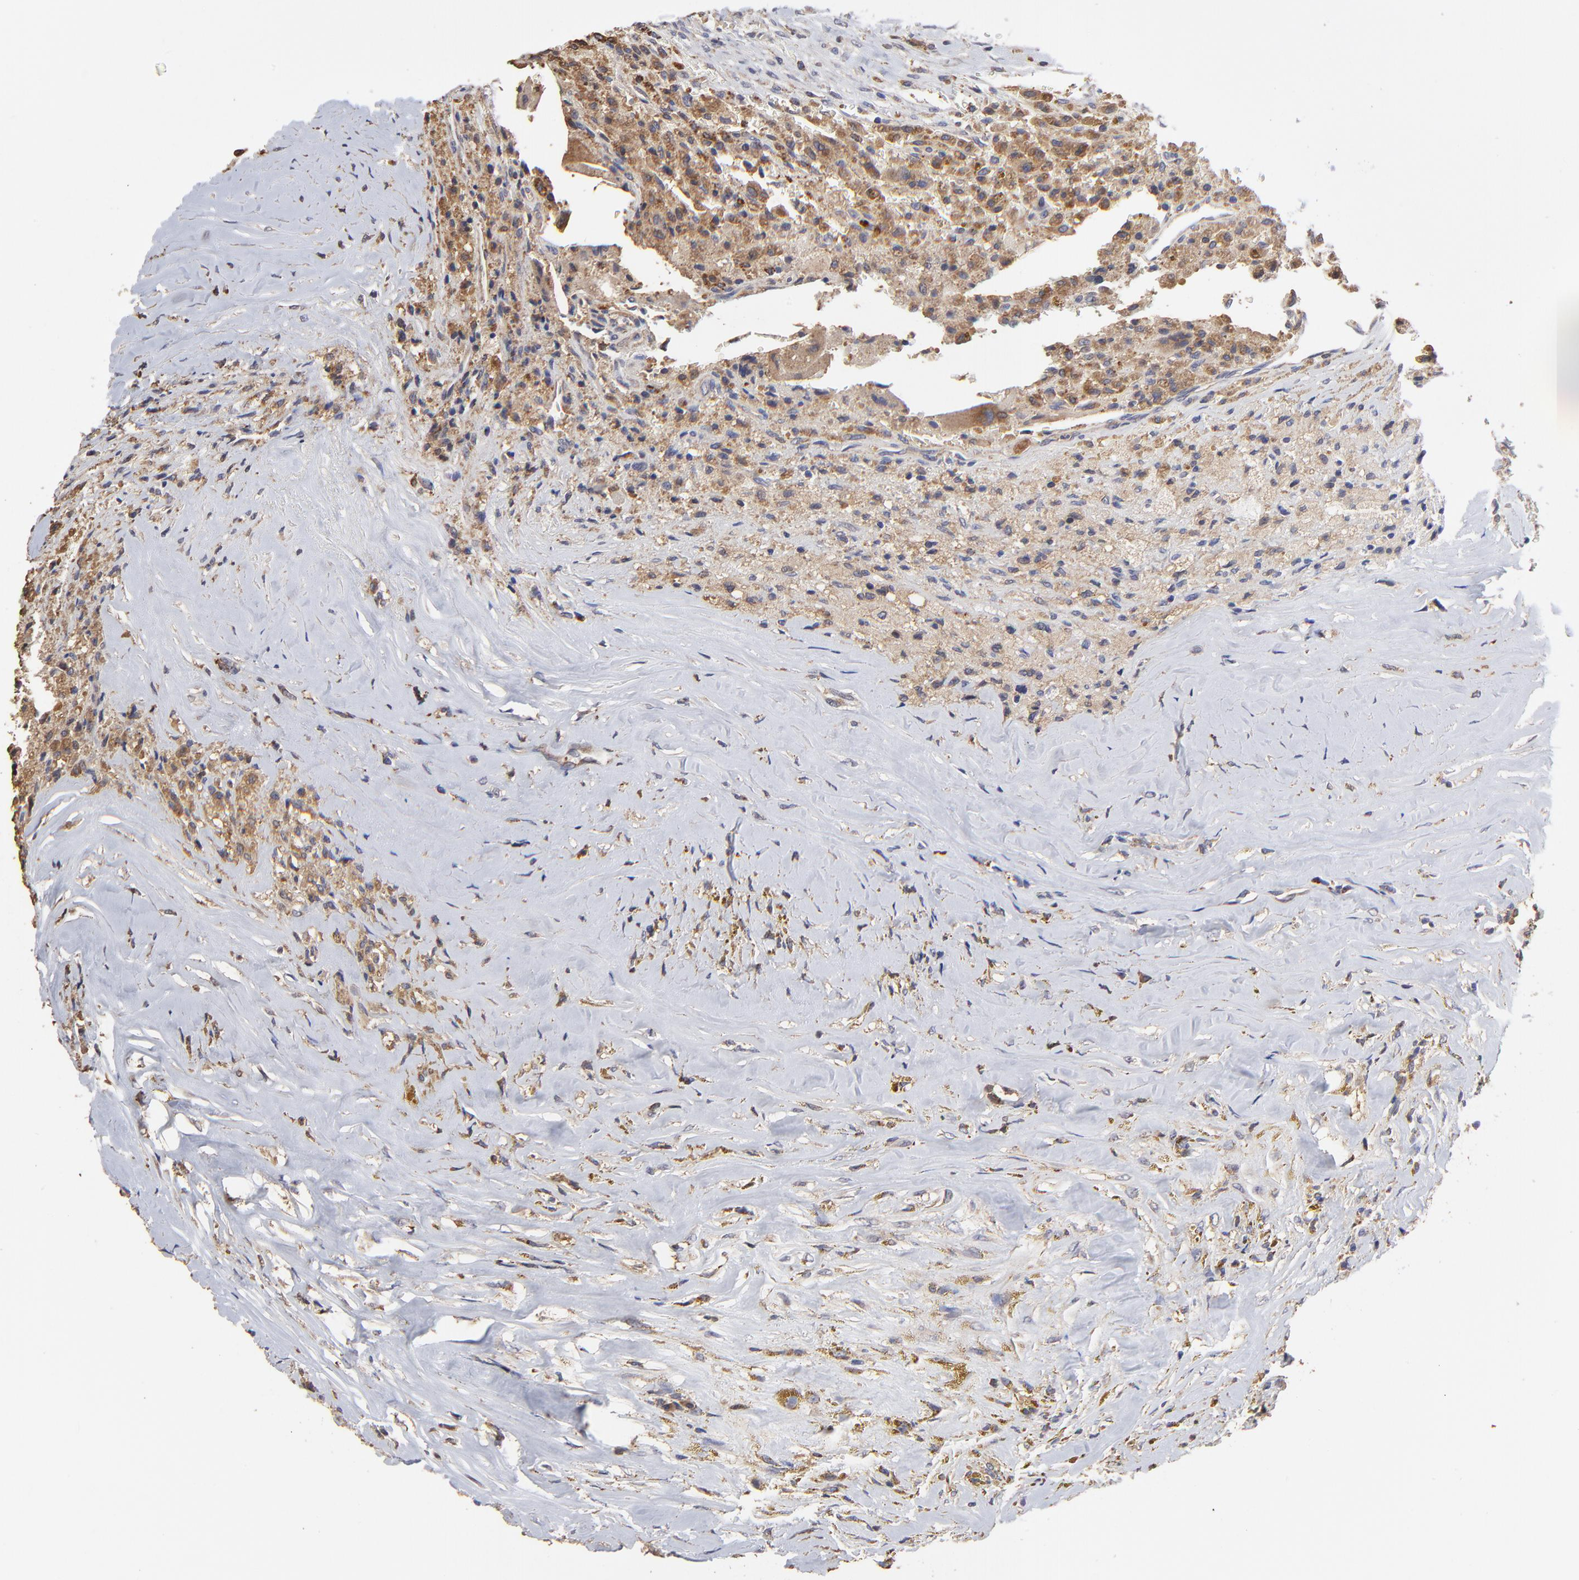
{"staining": {"intensity": "moderate", "quantity": ">75%", "location": "cytoplasmic/membranous"}, "tissue": "thyroid cancer", "cell_type": "Tumor cells", "image_type": "cancer", "snomed": [{"axis": "morphology", "description": "Papillary adenocarcinoma, NOS"}, {"axis": "topography", "description": "Thyroid gland"}], "caption": "Thyroid cancer (papillary adenocarcinoma) stained with DAB immunohistochemistry (IHC) demonstrates medium levels of moderate cytoplasmic/membranous staining in about >75% of tumor cells.", "gene": "PDE4B", "patient": {"sex": "male", "age": 87}}